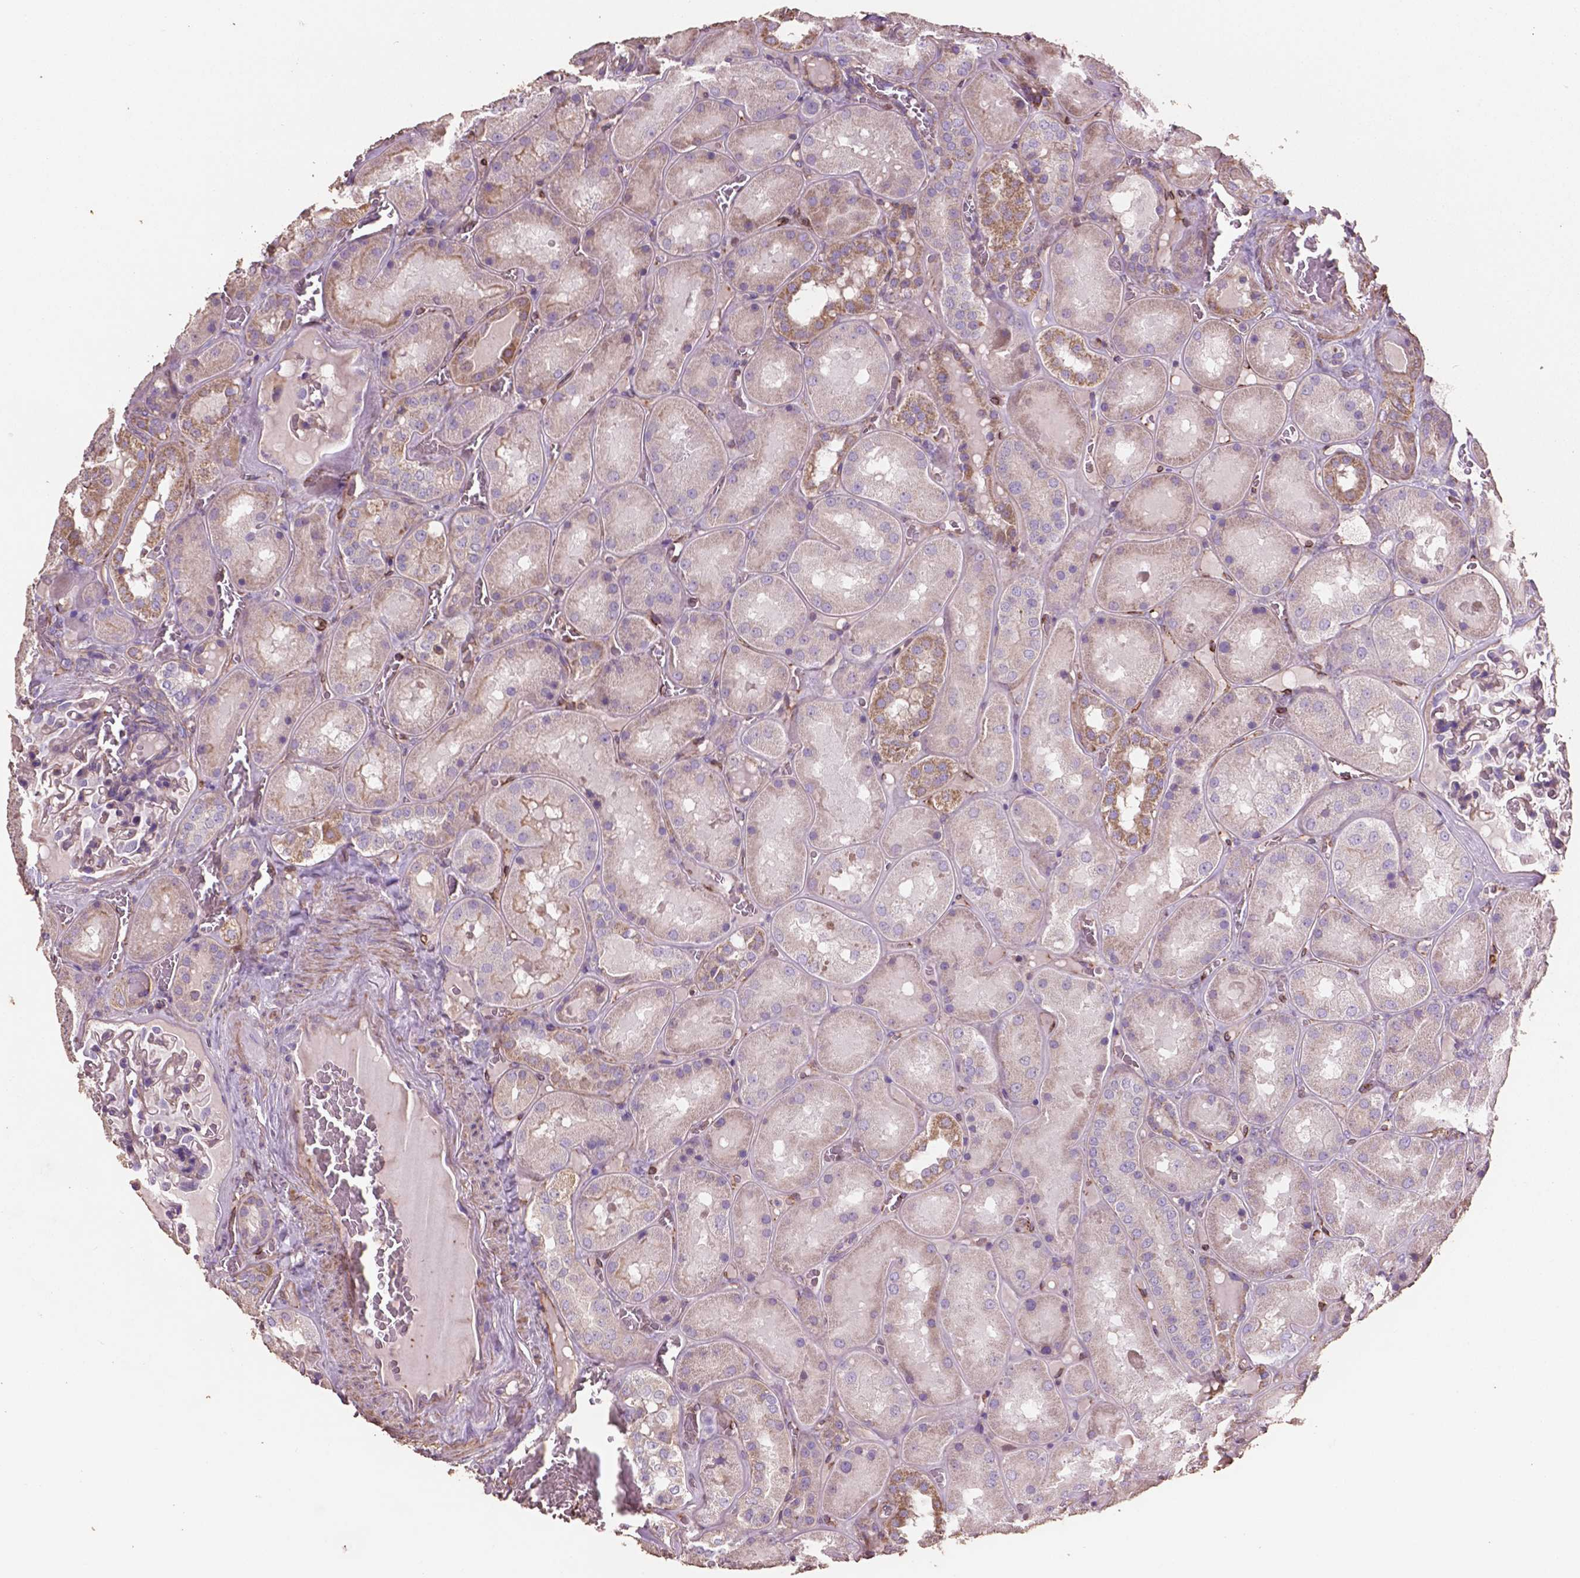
{"staining": {"intensity": "weak", "quantity": "<25%", "location": "cytoplasmic/membranous"}, "tissue": "kidney", "cell_type": "Cells in glomeruli", "image_type": "normal", "snomed": [{"axis": "morphology", "description": "Normal tissue, NOS"}, {"axis": "topography", "description": "Kidney"}], "caption": "This histopathology image is of benign kidney stained with immunohistochemistry to label a protein in brown with the nuclei are counter-stained blue. There is no staining in cells in glomeruli. (DAB immunohistochemistry (IHC) with hematoxylin counter stain).", "gene": "COMMD4", "patient": {"sex": "male", "age": 73}}